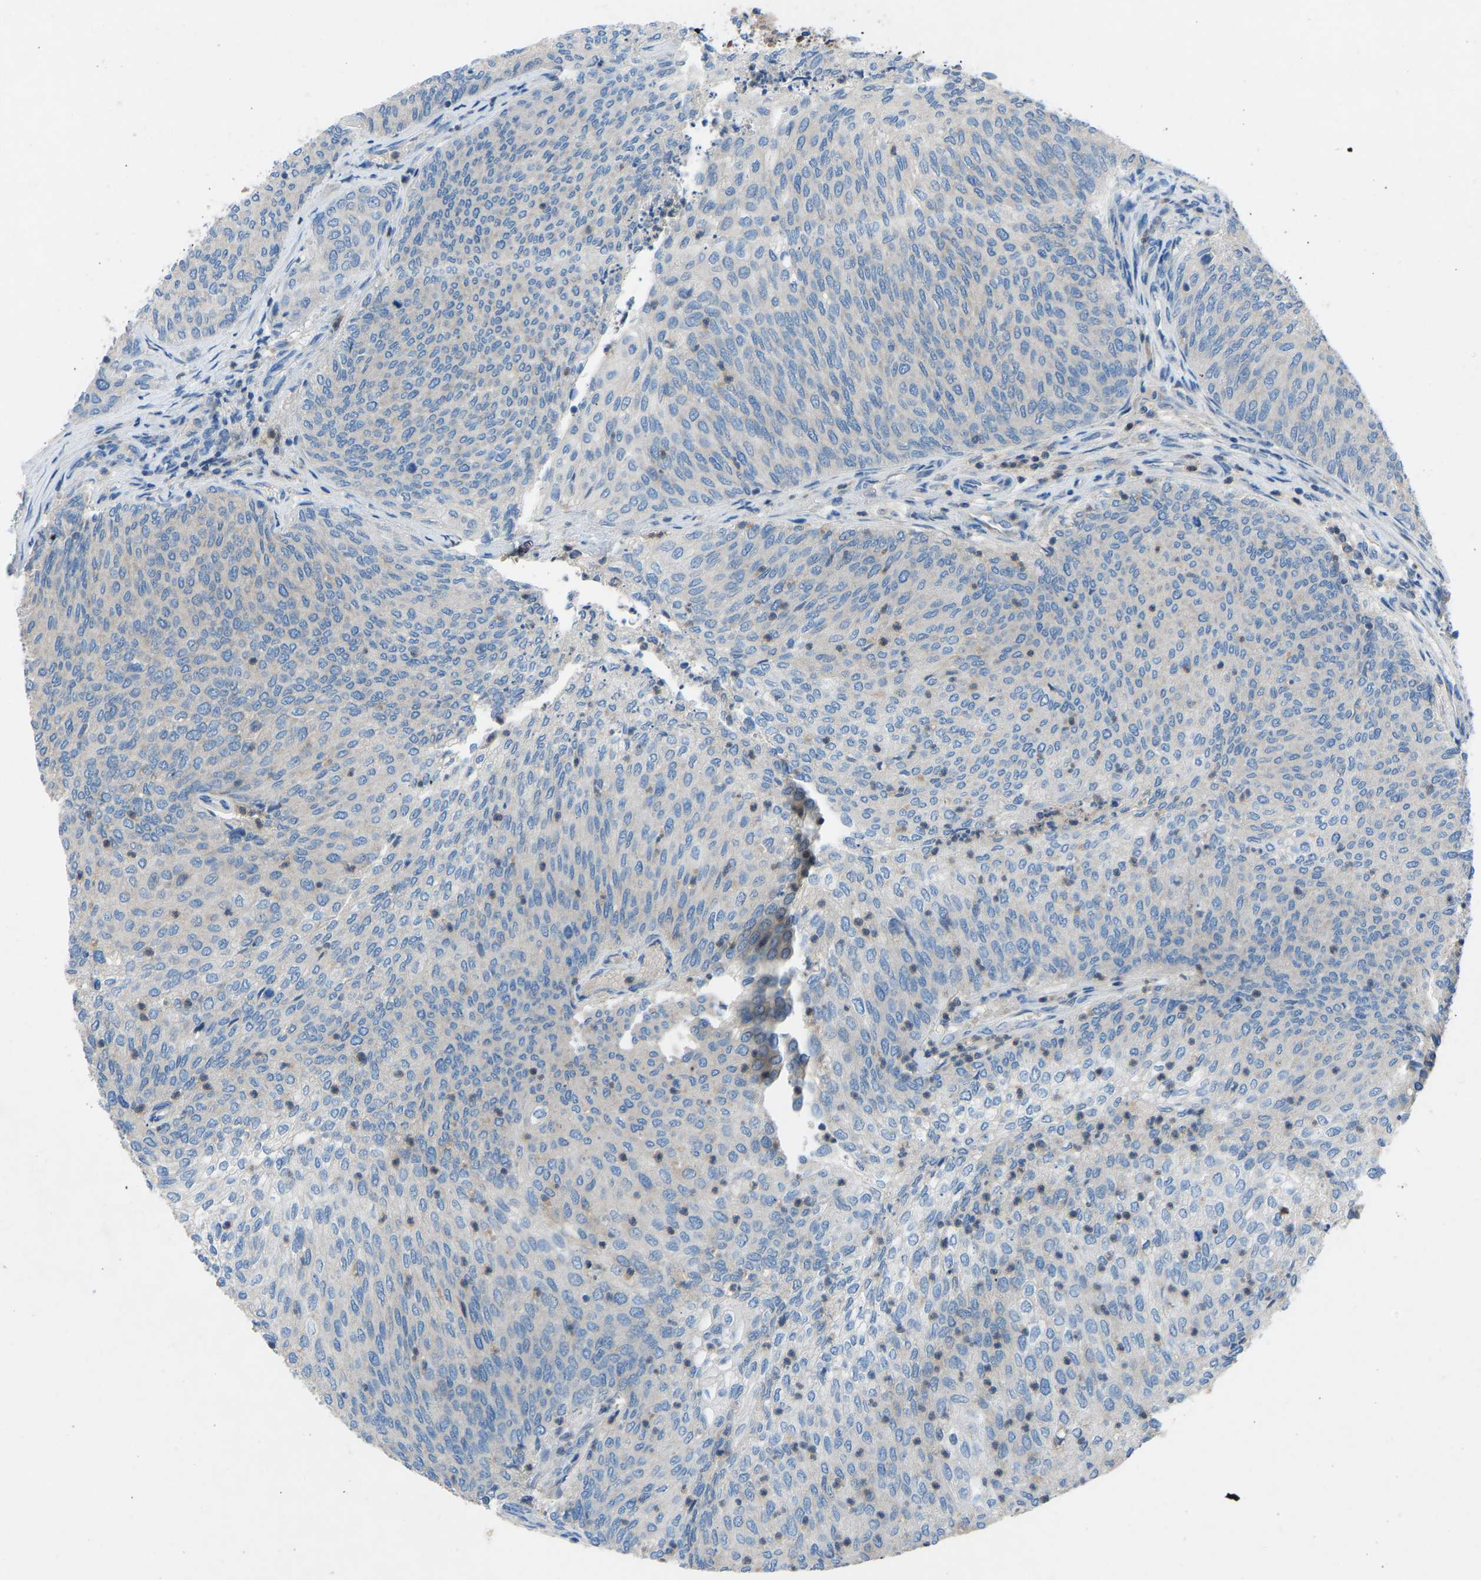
{"staining": {"intensity": "negative", "quantity": "none", "location": "none"}, "tissue": "urothelial cancer", "cell_type": "Tumor cells", "image_type": "cancer", "snomed": [{"axis": "morphology", "description": "Urothelial carcinoma, Low grade"}, {"axis": "topography", "description": "Urinary bladder"}], "caption": "The immunohistochemistry image has no significant staining in tumor cells of urothelial carcinoma (low-grade) tissue.", "gene": "GRK6", "patient": {"sex": "female", "age": 79}}